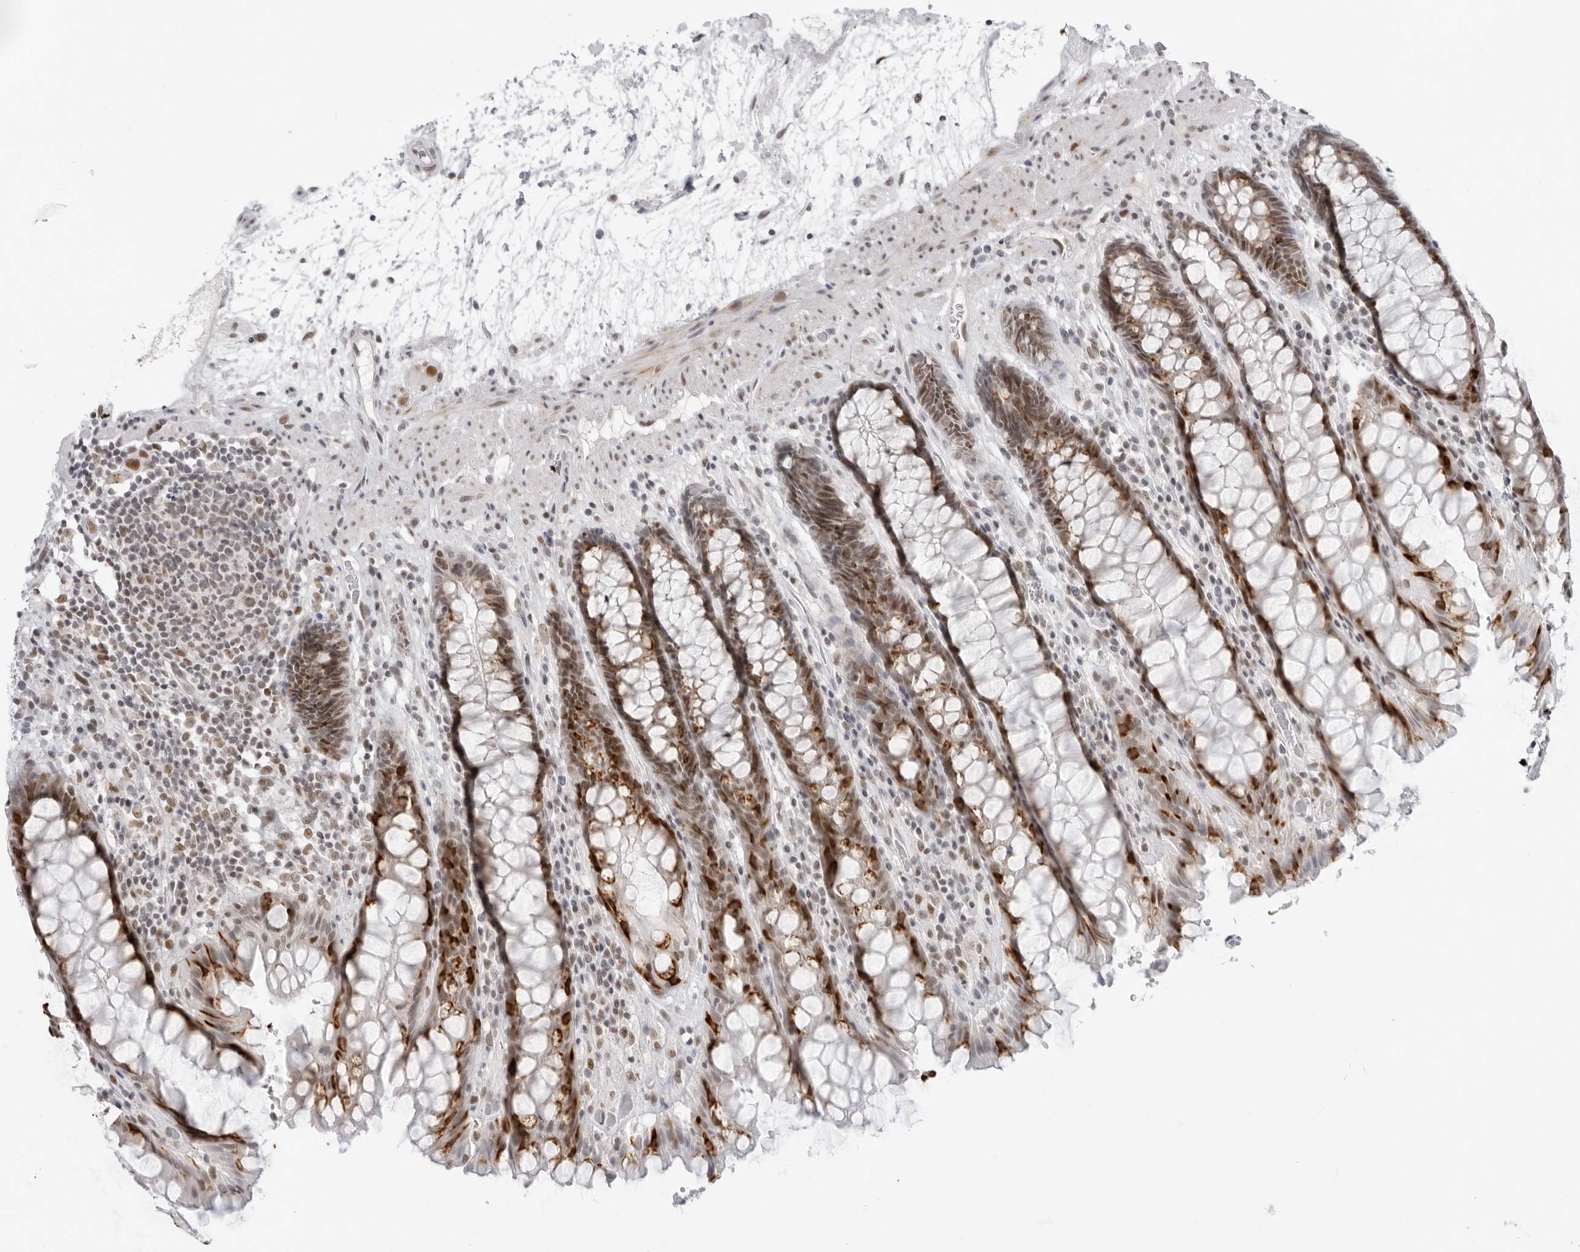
{"staining": {"intensity": "strong", "quantity": "25%-75%", "location": "cytoplasmic/membranous"}, "tissue": "rectum", "cell_type": "Glandular cells", "image_type": "normal", "snomed": [{"axis": "morphology", "description": "Normal tissue, NOS"}, {"axis": "topography", "description": "Rectum"}], "caption": "The micrograph exhibits a brown stain indicating the presence of a protein in the cytoplasmic/membranous of glandular cells in rectum.", "gene": "FOXK2", "patient": {"sex": "male", "age": 64}}